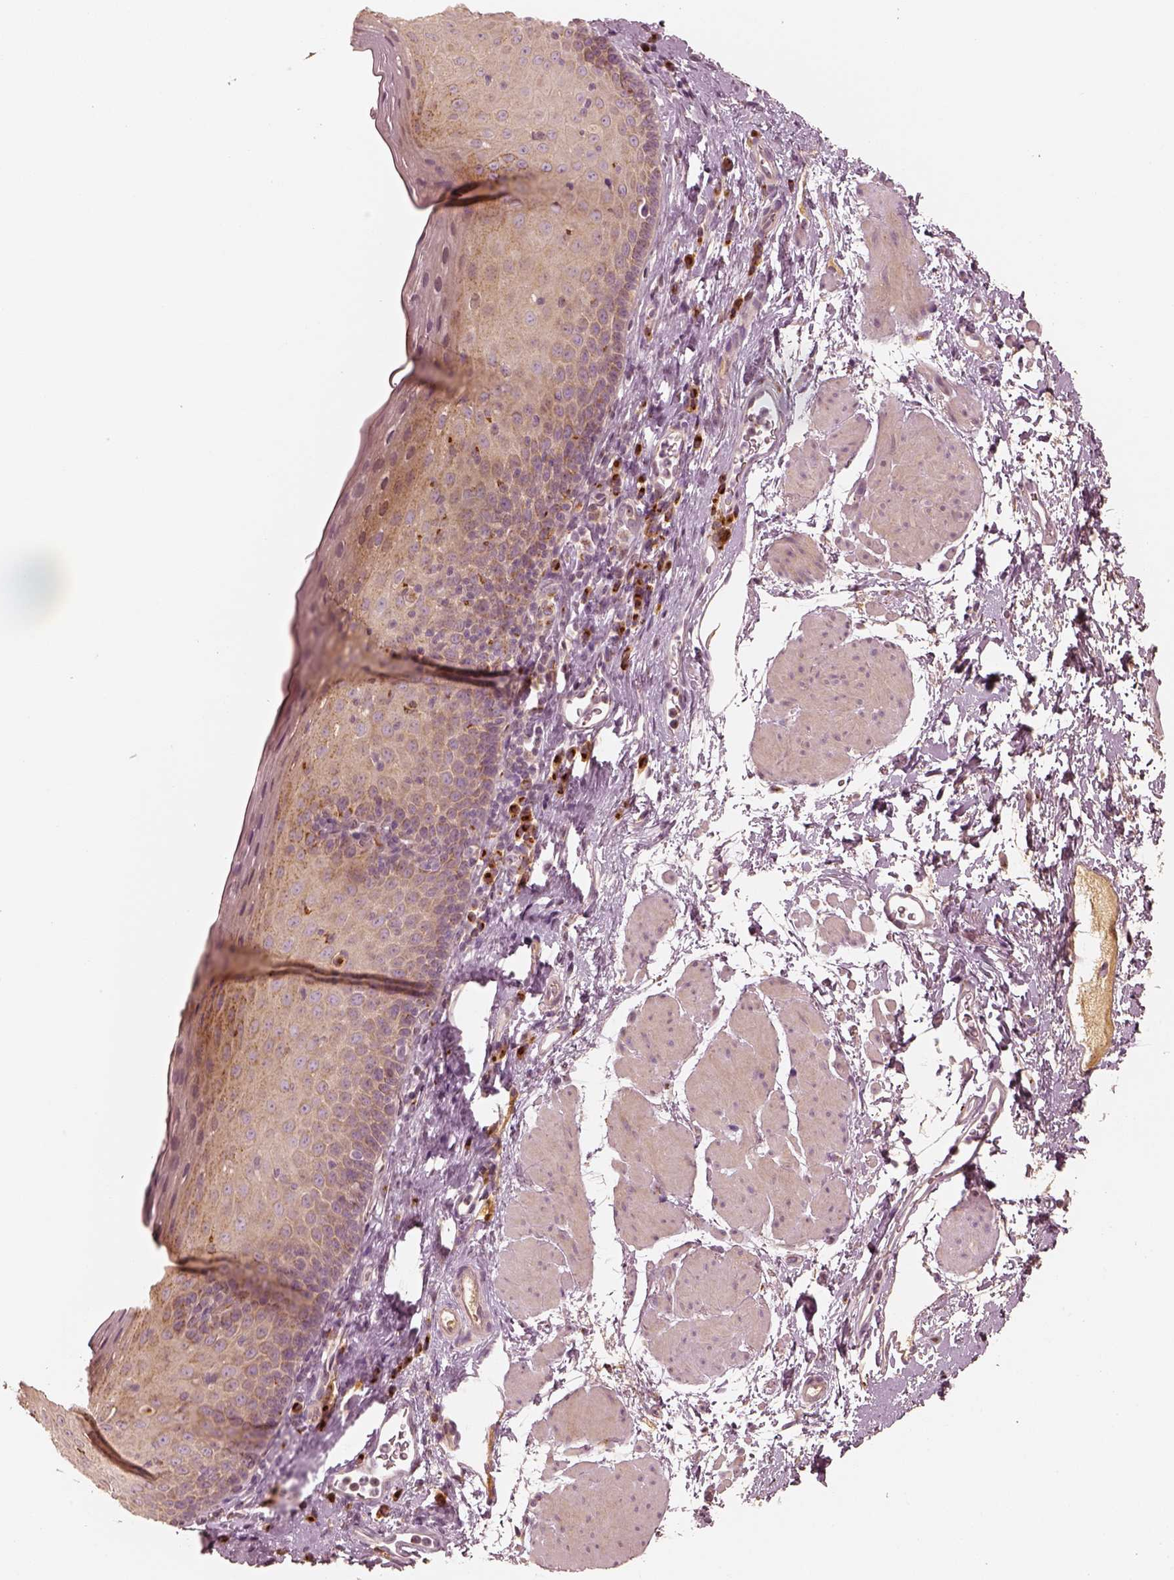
{"staining": {"intensity": "weak", "quantity": "<25%", "location": "cytoplasmic/membranous"}, "tissue": "esophagus", "cell_type": "Squamous epithelial cells", "image_type": "normal", "snomed": [{"axis": "morphology", "description": "Normal tissue, NOS"}, {"axis": "topography", "description": "Esophagus"}], "caption": "Immunohistochemistry (IHC) photomicrograph of normal esophagus stained for a protein (brown), which displays no positivity in squamous epithelial cells. (DAB immunohistochemistry visualized using brightfield microscopy, high magnification).", "gene": "GORASP2", "patient": {"sex": "female", "age": 64}}